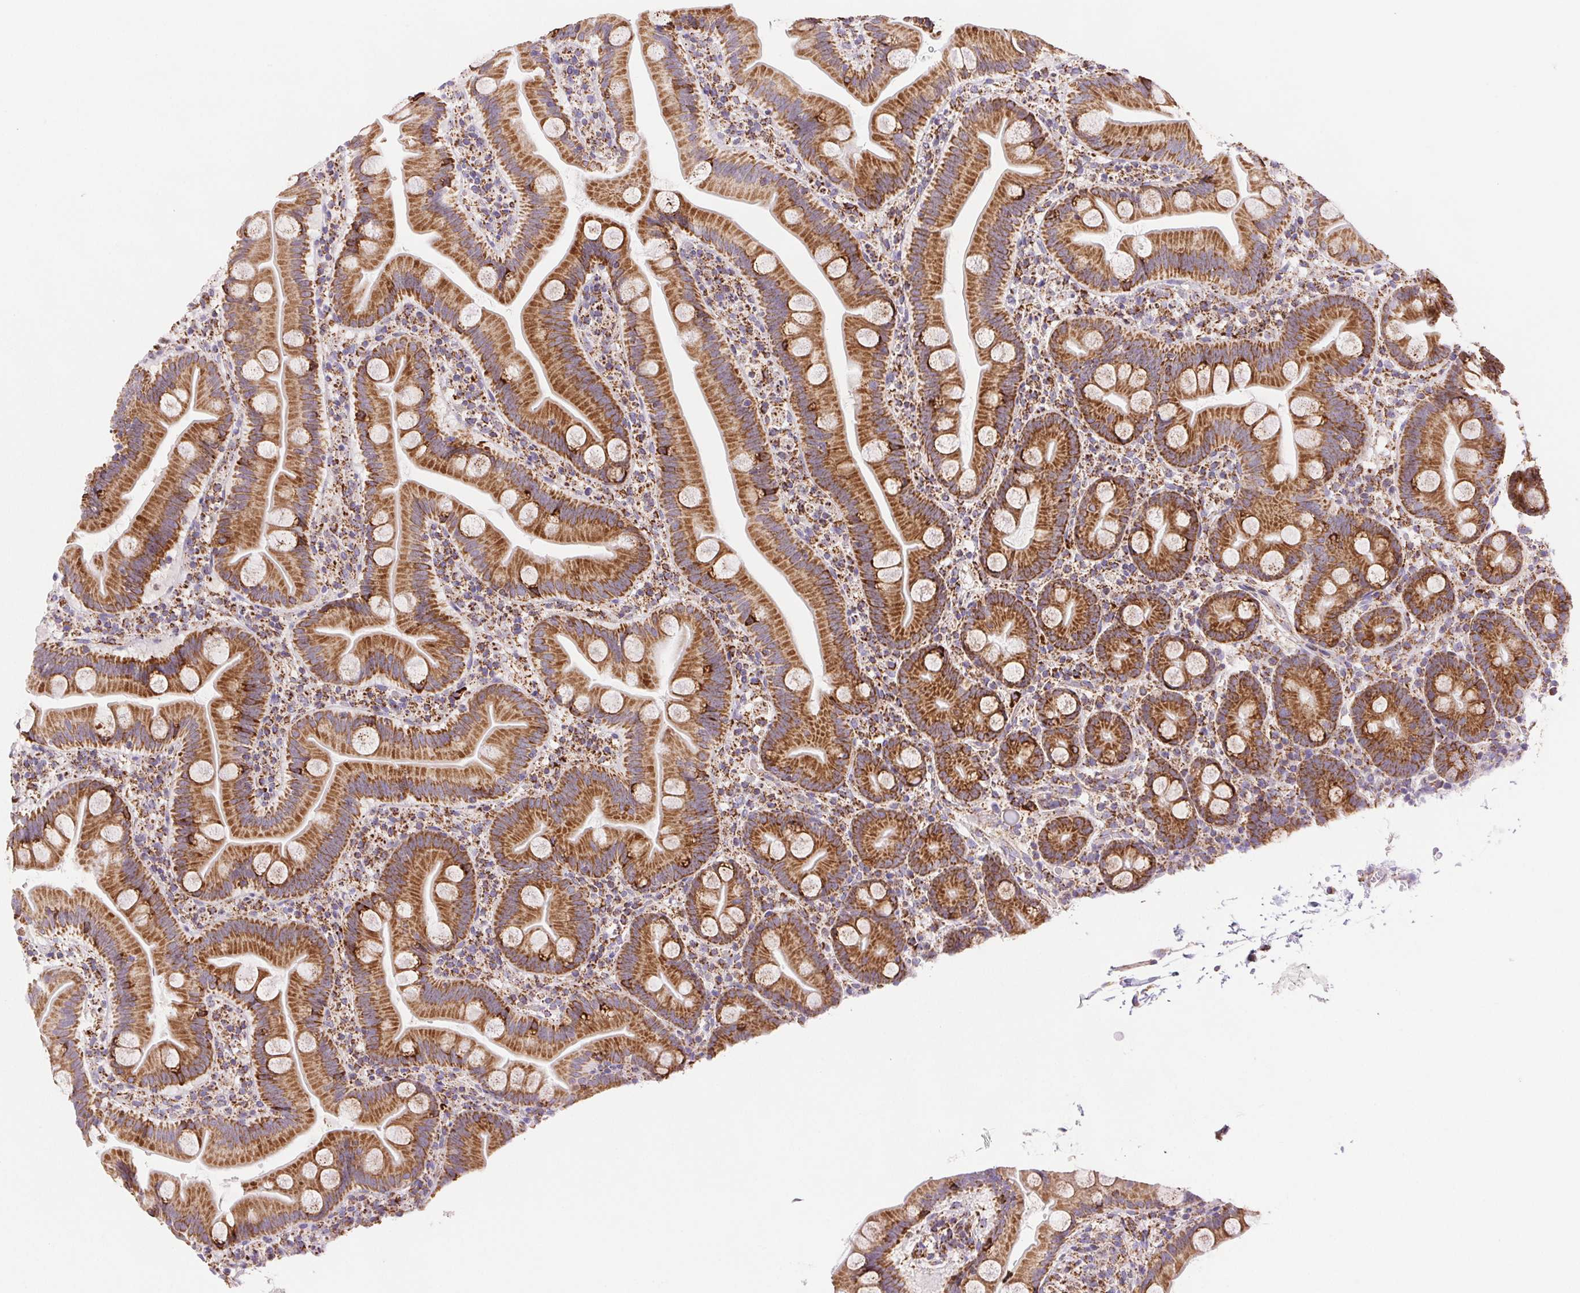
{"staining": {"intensity": "strong", "quantity": ">75%", "location": "cytoplasmic/membranous"}, "tissue": "small intestine", "cell_type": "Glandular cells", "image_type": "normal", "snomed": [{"axis": "morphology", "description": "Normal tissue, NOS"}, {"axis": "topography", "description": "Small intestine"}], "caption": "Immunohistochemical staining of benign human small intestine reveals strong cytoplasmic/membranous protein staining in approximately >75% of glandular cells.", "gene": "NIPSNAP2", "patient": {"sex": "female", "age": 68}}